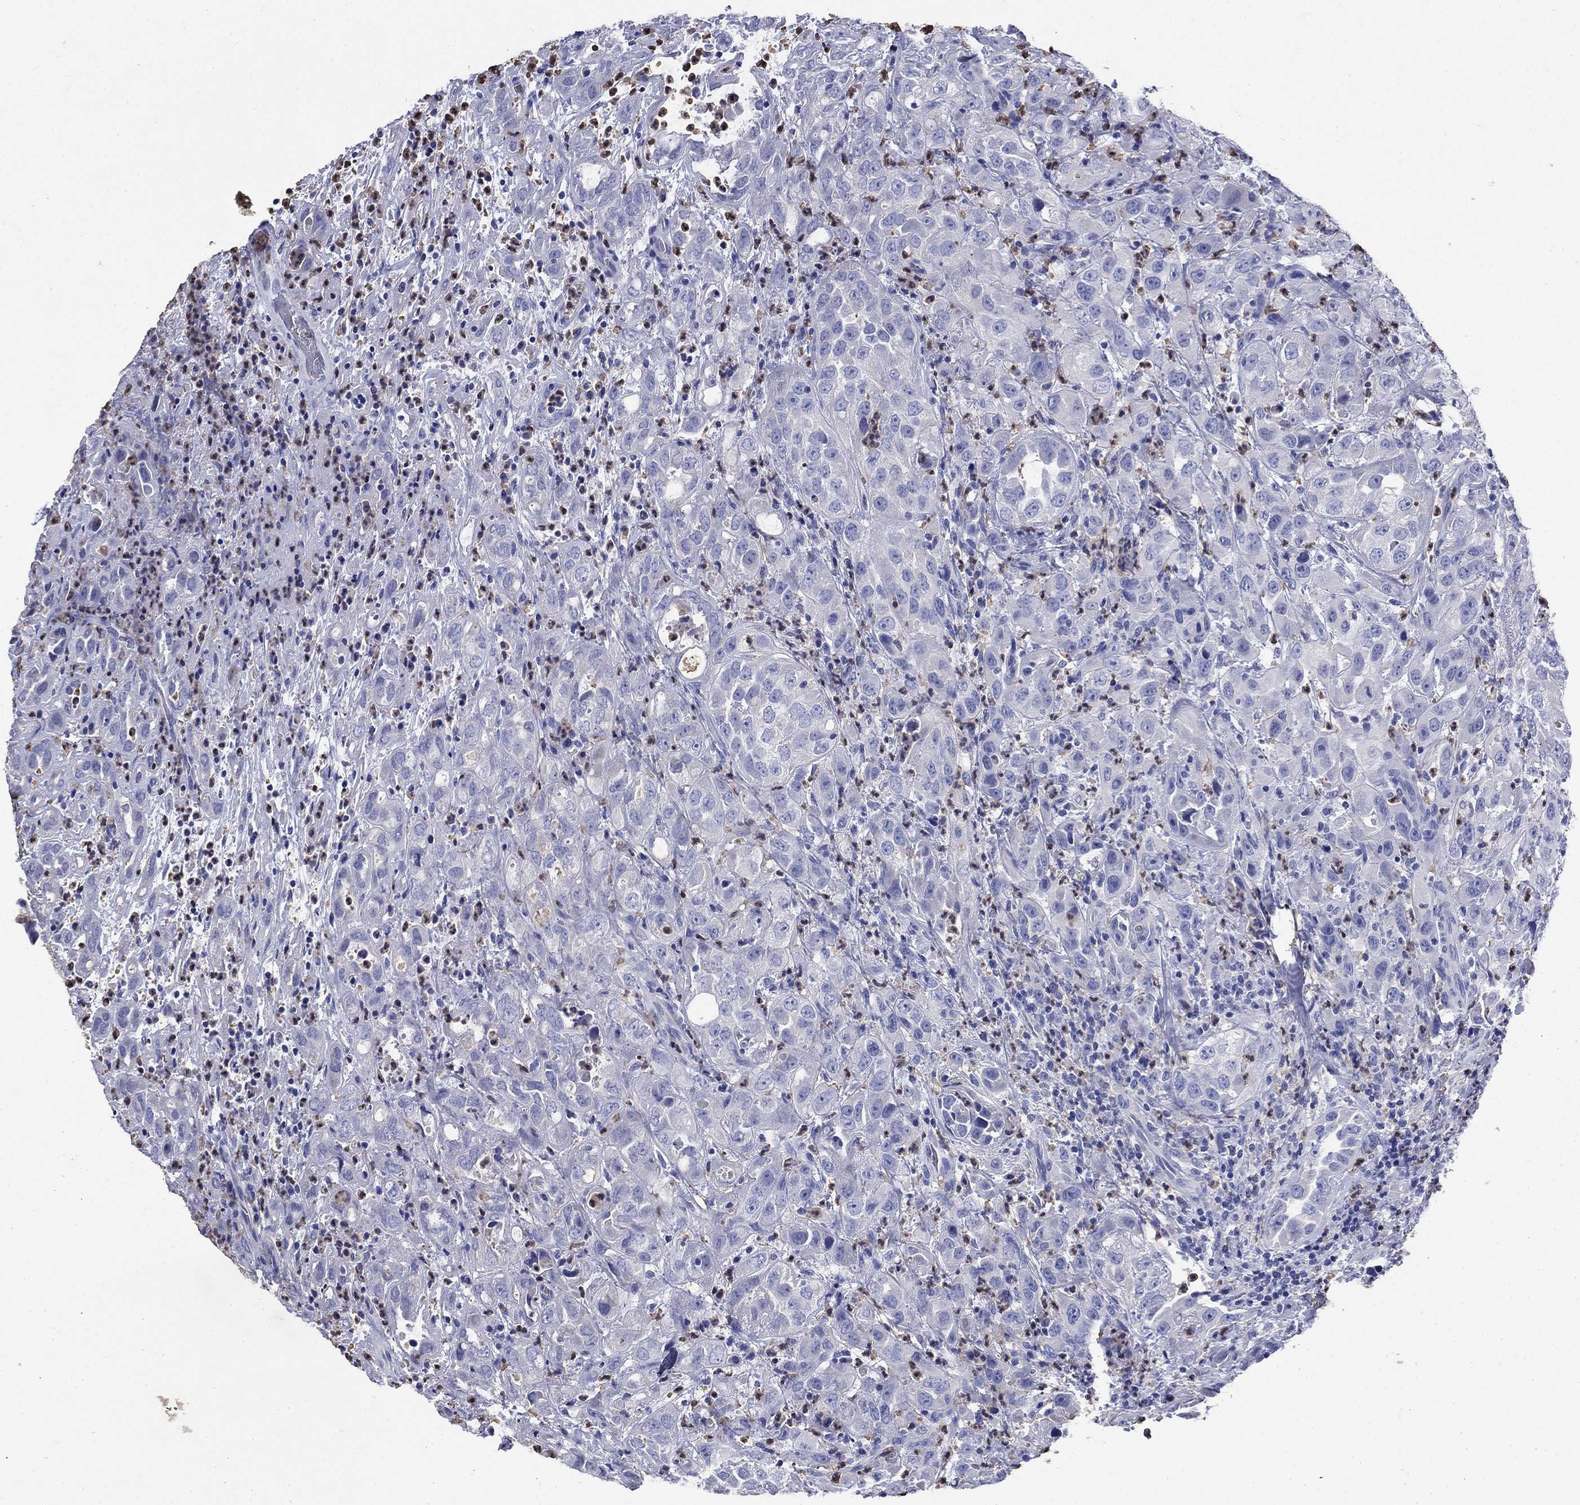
{"staining": {"intensity": "negative", "quantity": "none", "location": "none"}, "tissue": "urothelial cancer", "cell_type": "Tumor cells", "image_type": "cancer", "snomed": [{"axis": "morphology", "description": "Urothelial carcinoma, High grade"}, {"axis": "topography", "description": "Urinary bladder"}], "caption": "Human urothelial cancer stained for a protein using immunohistochemistry displays no staining in tumor cells.", "gene": "TFR2", "patient": {"sex": "female", "age": 41}}